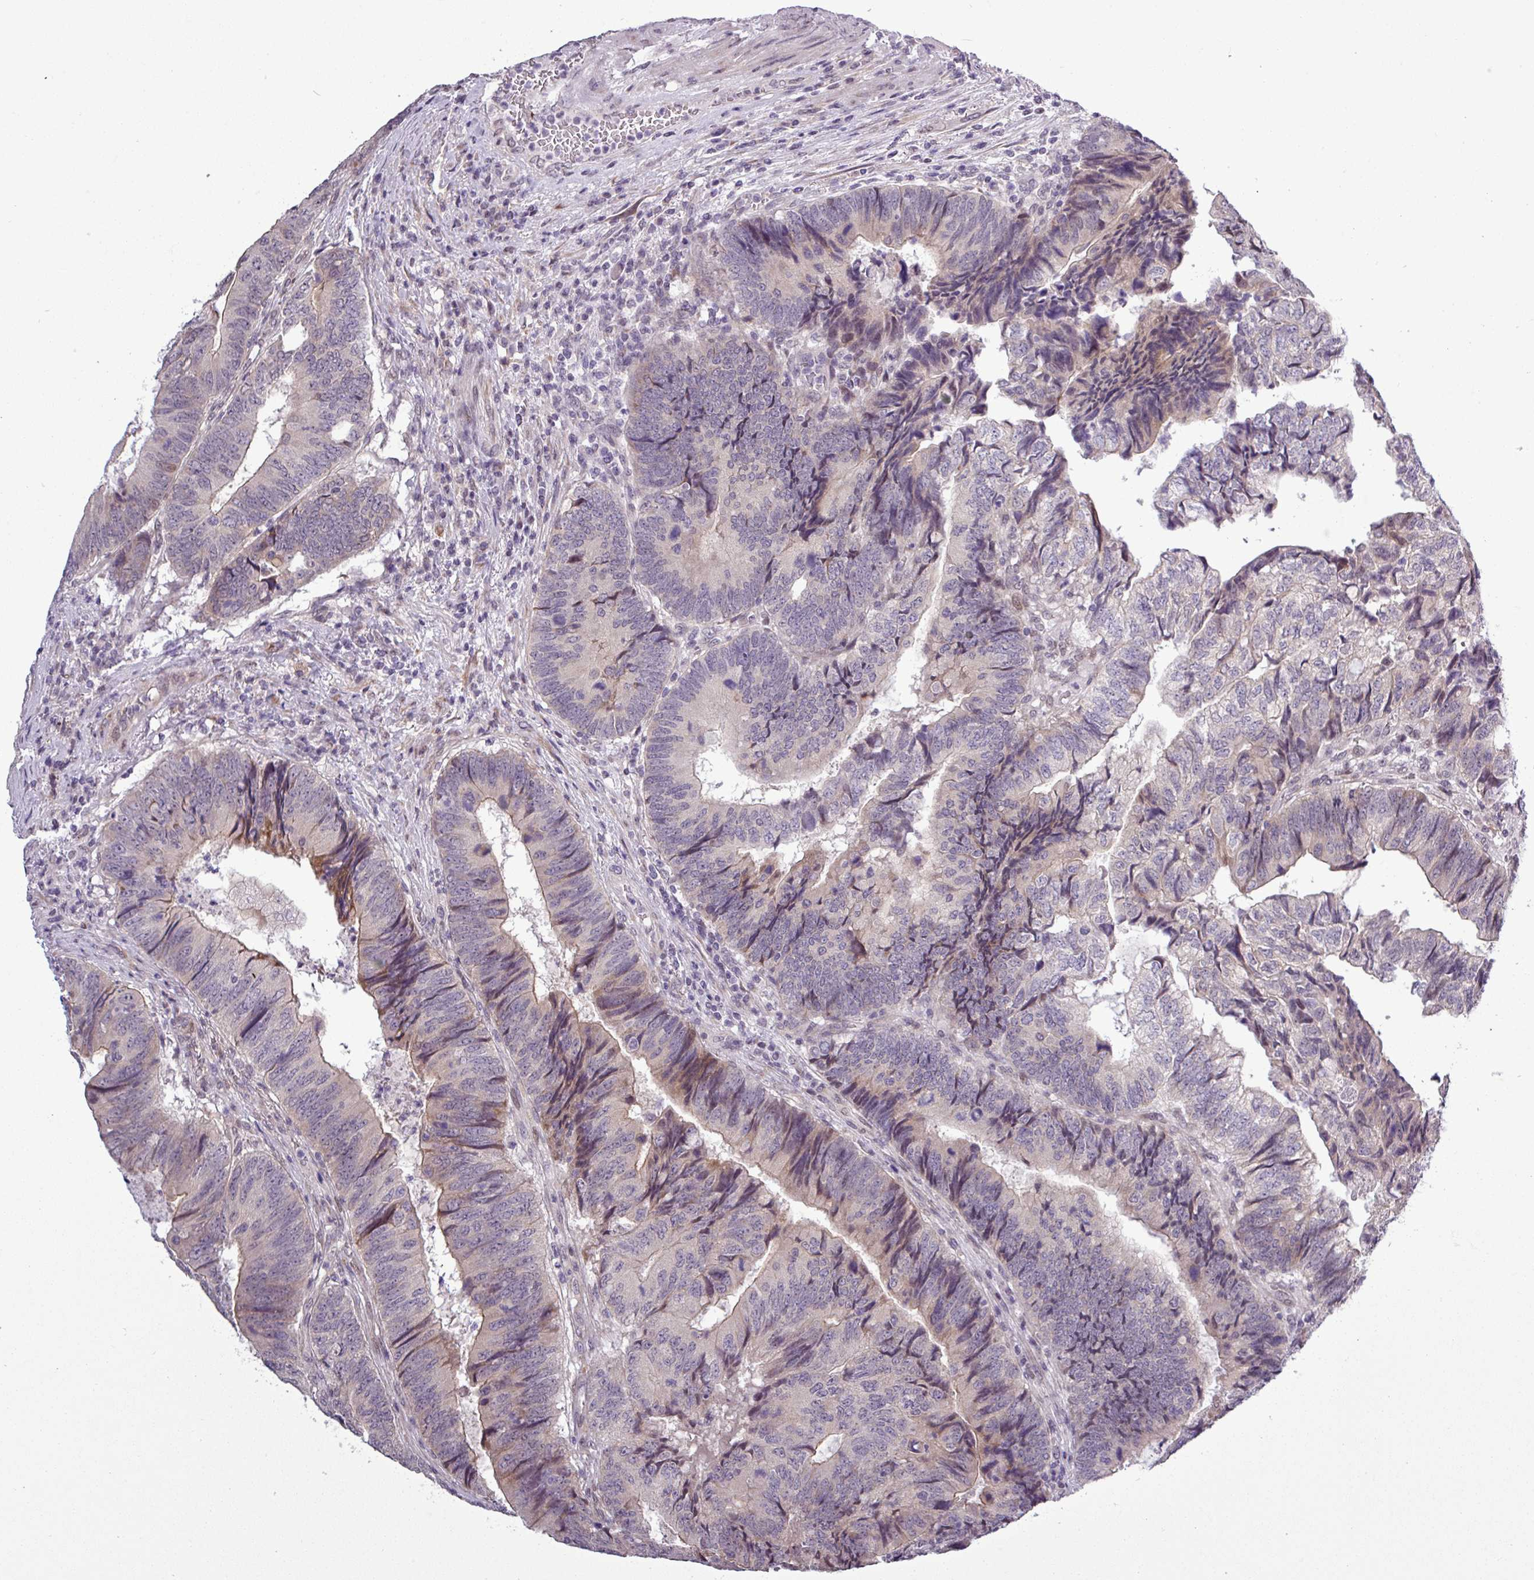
{"staining": {"intensity": "weak", "quantity": "<25%", "location": "cytoplasmic/membranous"}, "tissue": "colorectal cancer", "cell_type": "Tumor cells", "image_type": "cancer", "snomed": [{"axis": "morphology", "description": "Adenocarcinoma, NOS"}, {"axis": "topography", "description": "Colon"}], "caption": "This is a image of immunohistochemistry staining of colorectal cancer (adenocarcinoma), which shows no expression in tumor cells.", "gene": "GPT2", "patient": {"sex": "female", "age": 67}}